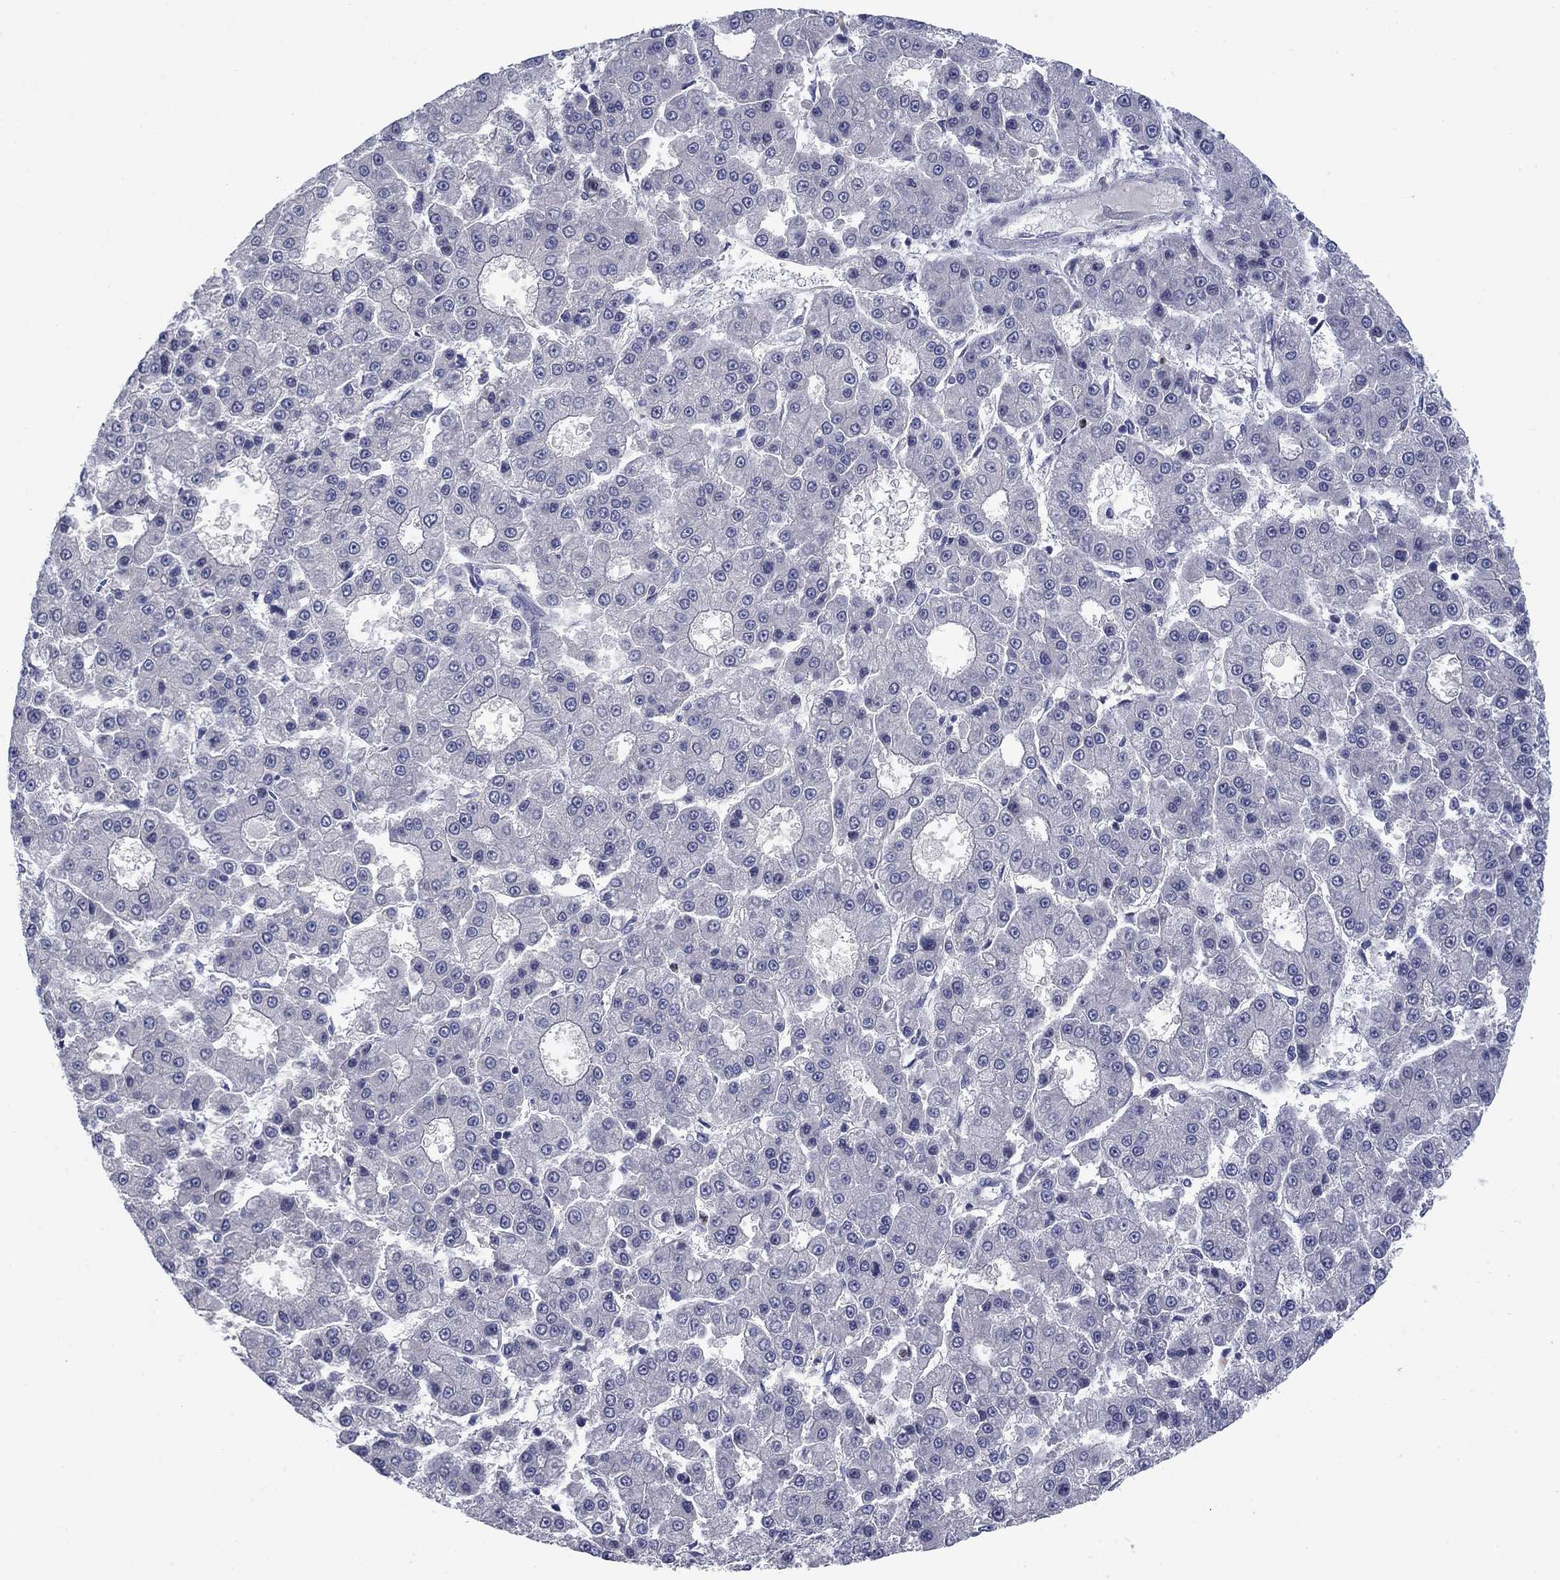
{"staining": {"intensity": "negative", "quantity": "none", "location": "none"}, "tissue": "liver cancer", "cell_type": "Tumor cells", "image_type": "cancer", "snomed": [{"axis": "morphology", "description": "Carcinoma, Hepatocellular, NOS"}, {"axis": "topography", "description": "Liver"}], "caption": "This image is of liver cancer (hepatocellular carcinoma) stained with immunohistochemistry (IHC) to label a protein in brown with the nuclei are counter-stained blue. There is no positivity in tumor cells.", "gene": "KIF15", "patient": {"sex": "male", "age": 70}}